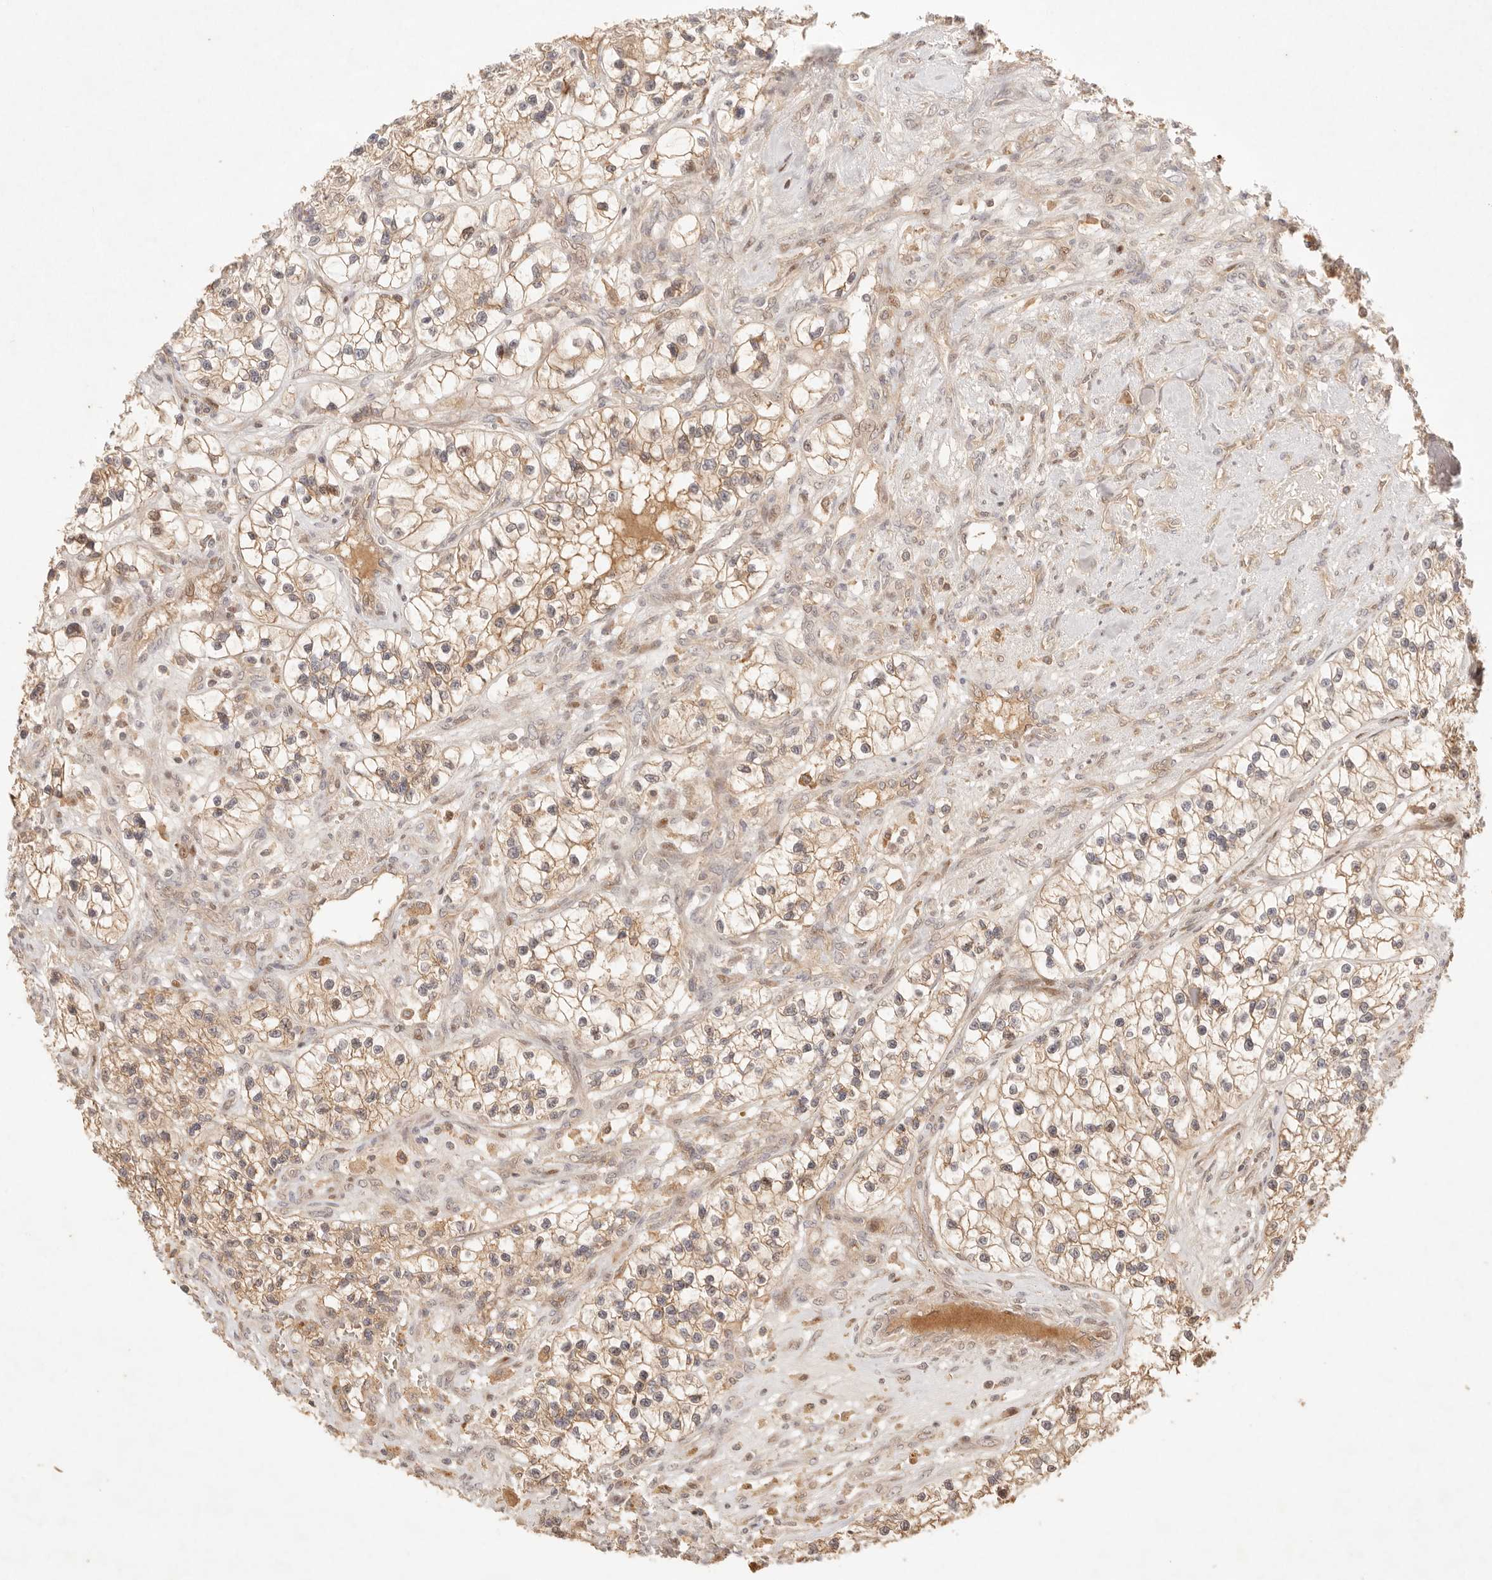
{"staining": {"intensity": "moderate", "quantity": ">75%", "location": "cytoplasmic/membranous"}, "tissue": "renal cancer", "cell_type": "Tumor cells", "image_type": "cancer", "snomed": [{"axis": "morphology", "description": "Adenocarcinoma, NOS"}, {"axis": "topography", "description": "Kidney"}], "caption": "Immunohistochemical staining of human renal cancer (adenocarcinoma) reveals medium levels of moderate cytoplasmic/membranous expression in about >75% of tumor cells.", "gene": "PHLDA3", "patient": {"sex": "female", "age": 57}}